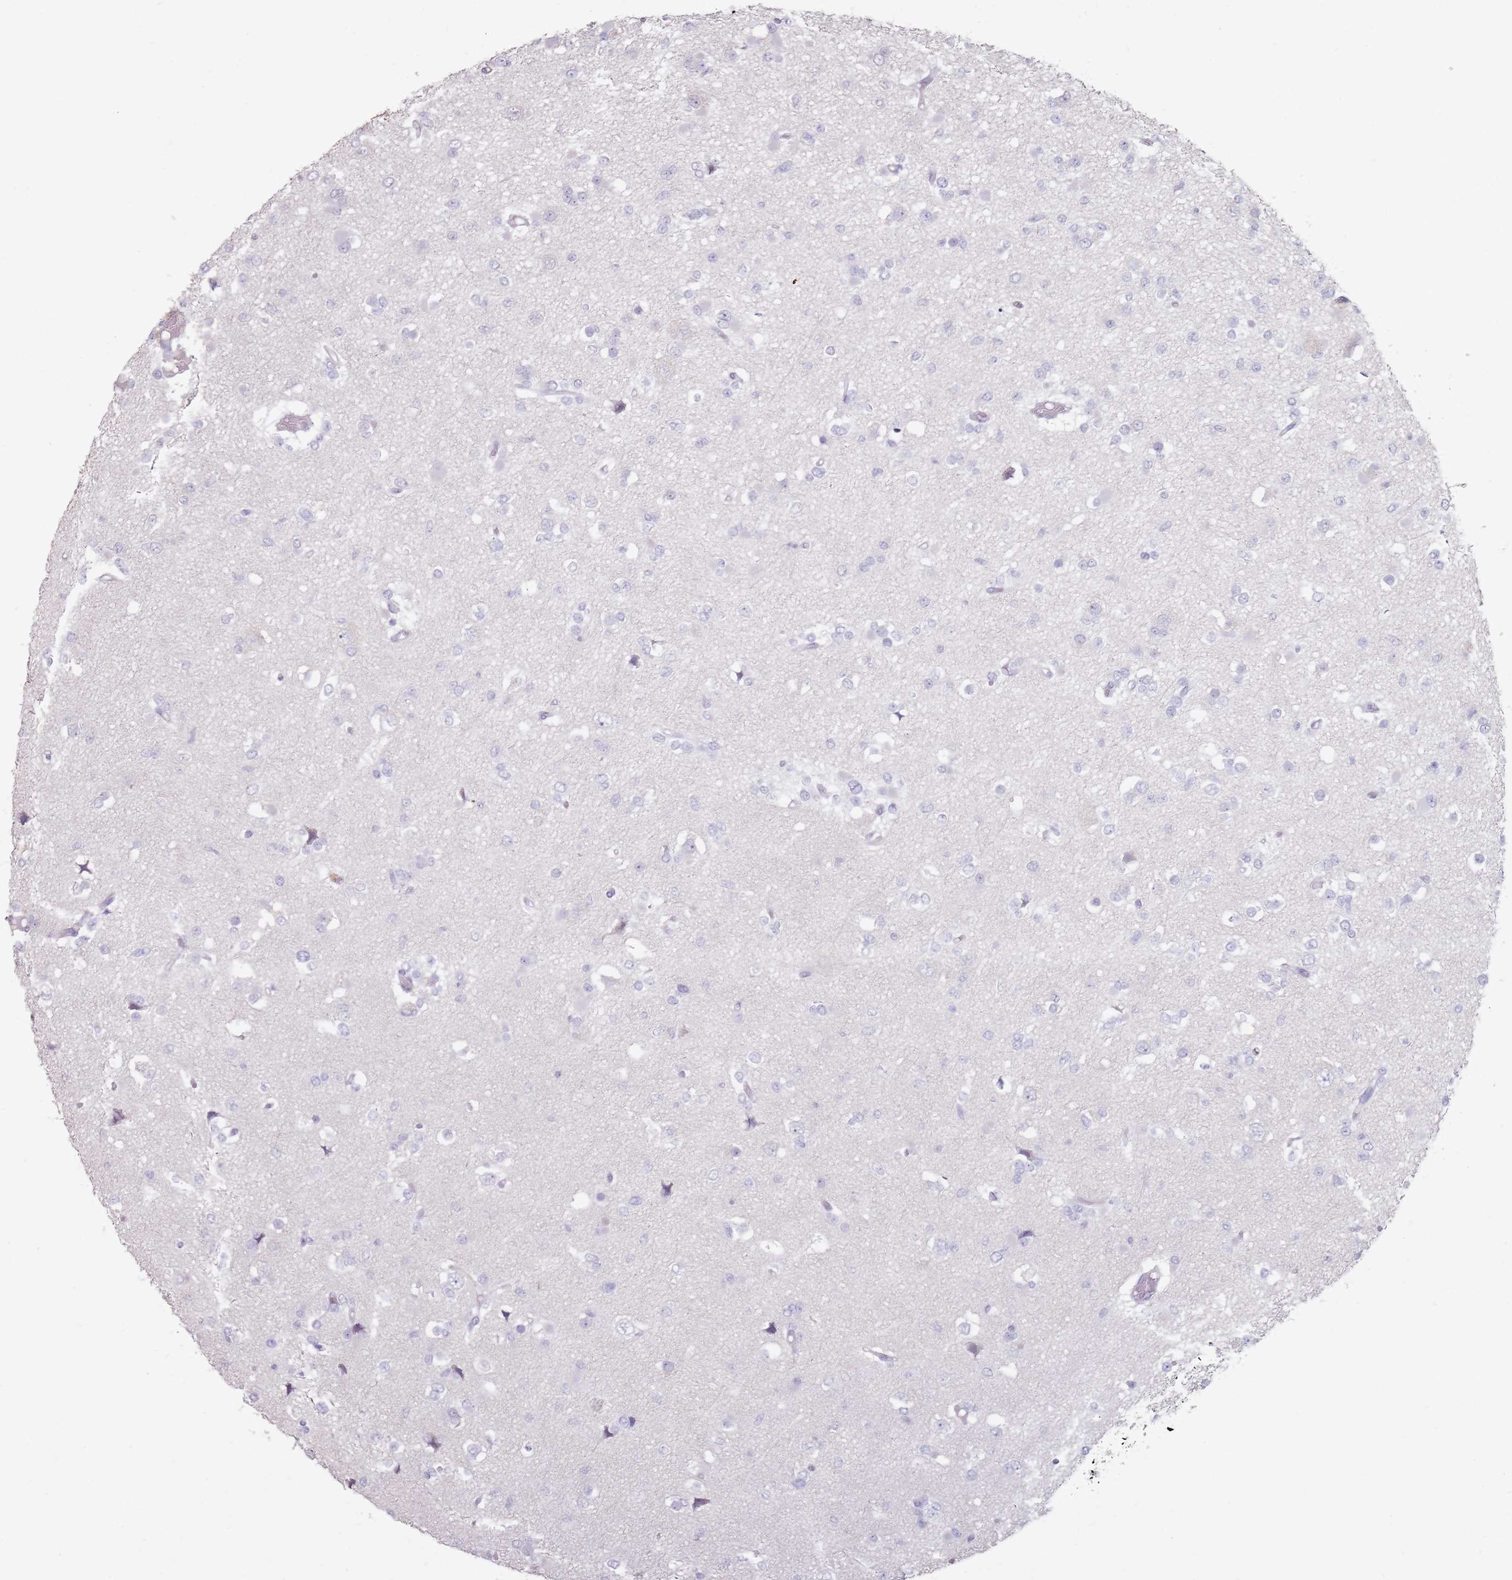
{"staining": {"intensity": "negative", "quantity": "none", "location": "none"}, "tissue": "glioma", "cell_type": "Tumor cells", "image_type": "cancer", "snomed": [{"axis": "morphology", "description": "Glioma, malignant, Low grade"}, {"axis": "topography", "description": "Brain"}], "caption": "Immunohistochemistry image of glioma stained for a protein (brown), which demonstrates no positivity in tumor cells.", "gene": "STYK1", "patient": {"sex": "female", "age": 22}}